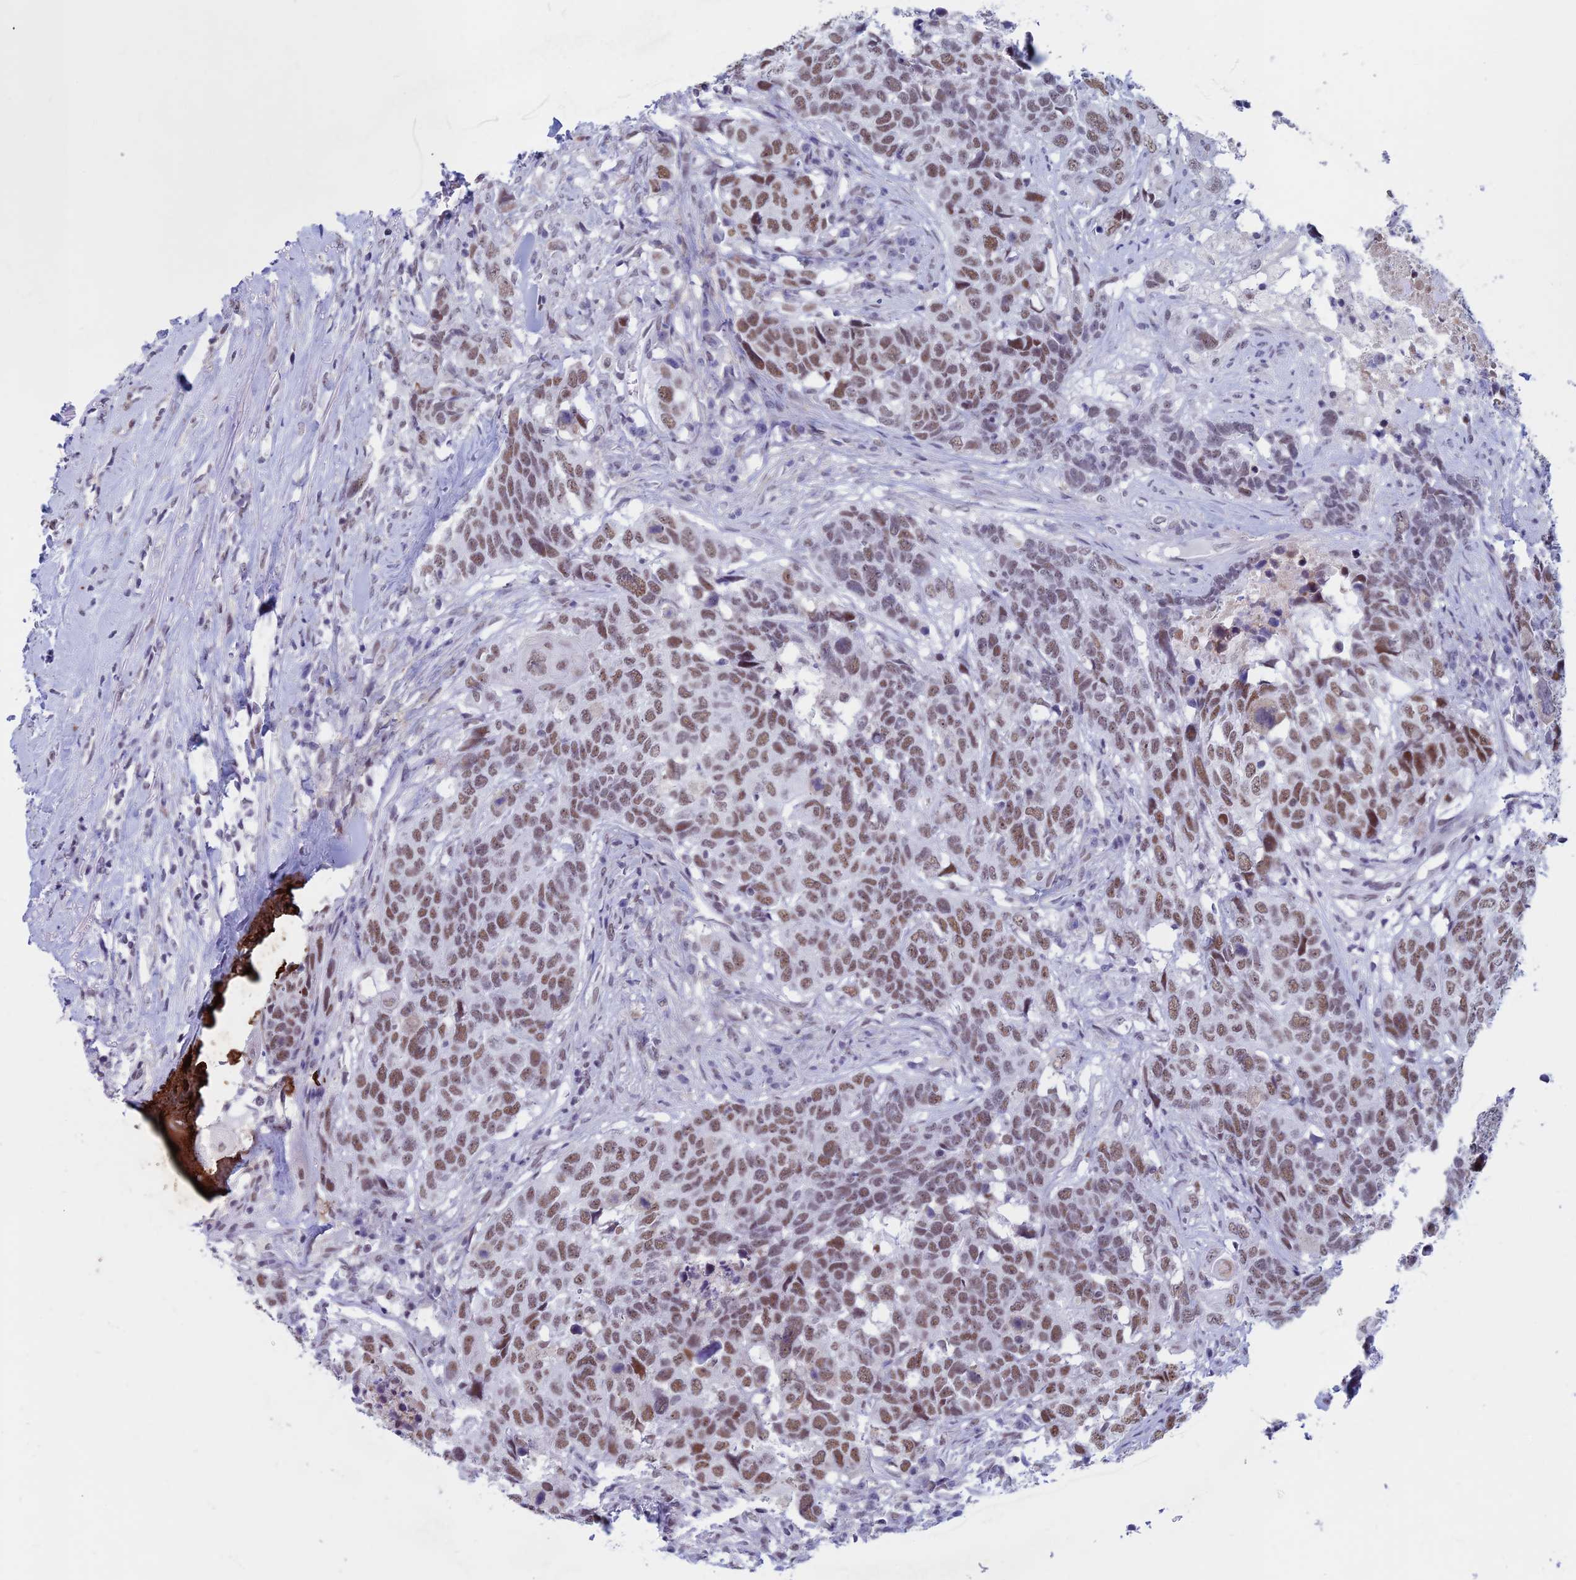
{"staining": {"intensity": "moderate", "quantity": ">75%", "location": "nuclear"}, "tissue": "head and neck cancer", "cell_type": "Tumor cells", "image_type": "cancer", "snomed": [{"axis": "morphology", "description": "Squamous cell carcinoma, NOS"}, {"axis": "topography", "description": "Head-Neck"}], "caption": "Immunohistochemistry (IHC) histopathology image of squamous cell carcinoma (head and neck) stained for a protein (brown), which shows medium levels of moderate nuclear staining in about >75% of tumor cells.", "gene": "ASH2L", "patient": {"sex": "male", "age": 66}}